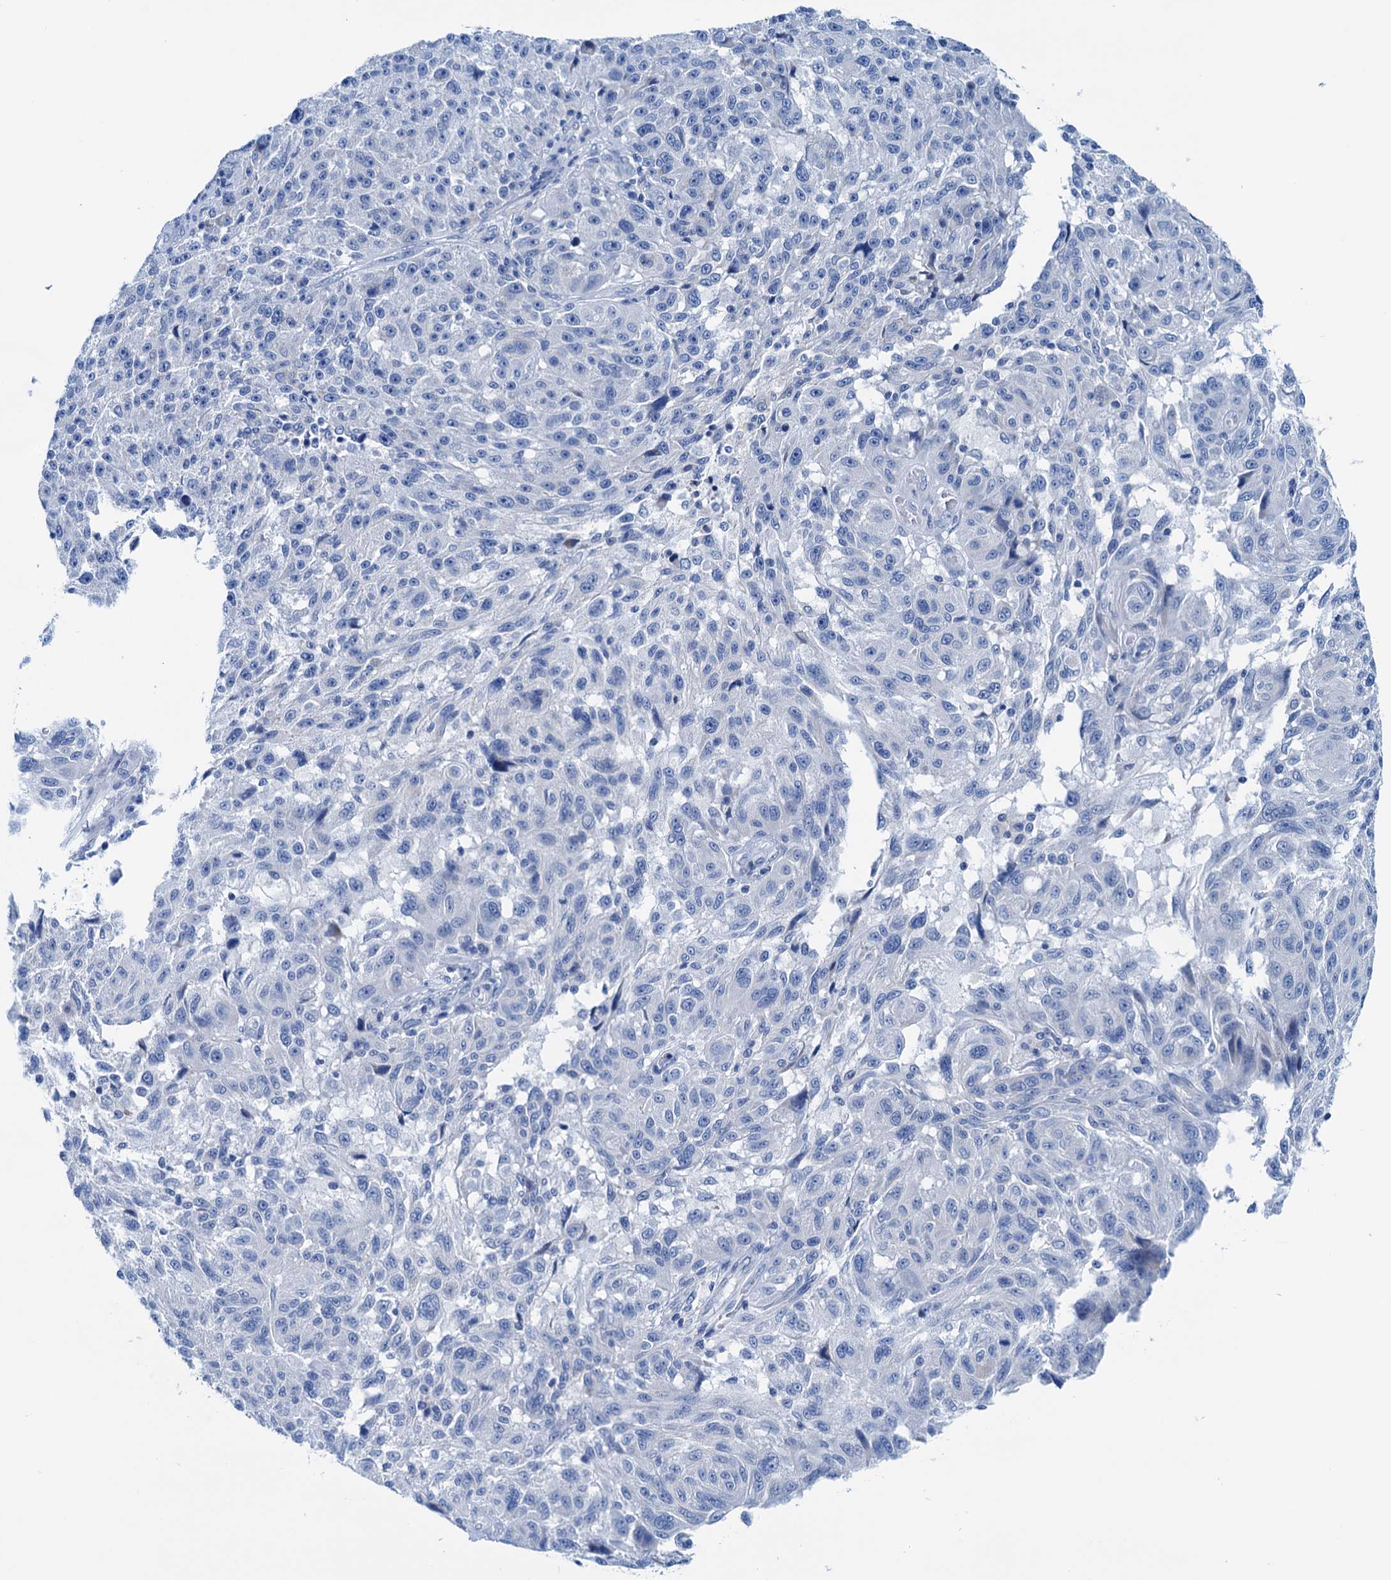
{"staining": {"intensity": "negative", "quantity": "none", "location": "none"}, "tissue": "melanoma", "cell_type": "Tumor cells", "image_type": "cancer", "snomed": [{"axis": "morphology", "description": "Malignant melanoma, NOS"}, {"axis": "topography", "description": "Skin"}], "caption": "Immunohistochemical staining of melanoma displays no significant positivity in tumor cells. Brightfield microscopy of immunohistochemistry stained with DAB (3,3'-diaminobenzidine) (brown) and hematoxylin (blue), captured at high magnification.", "gene": "KNDC1", "patient": {"sex": "male", "age": 53}}